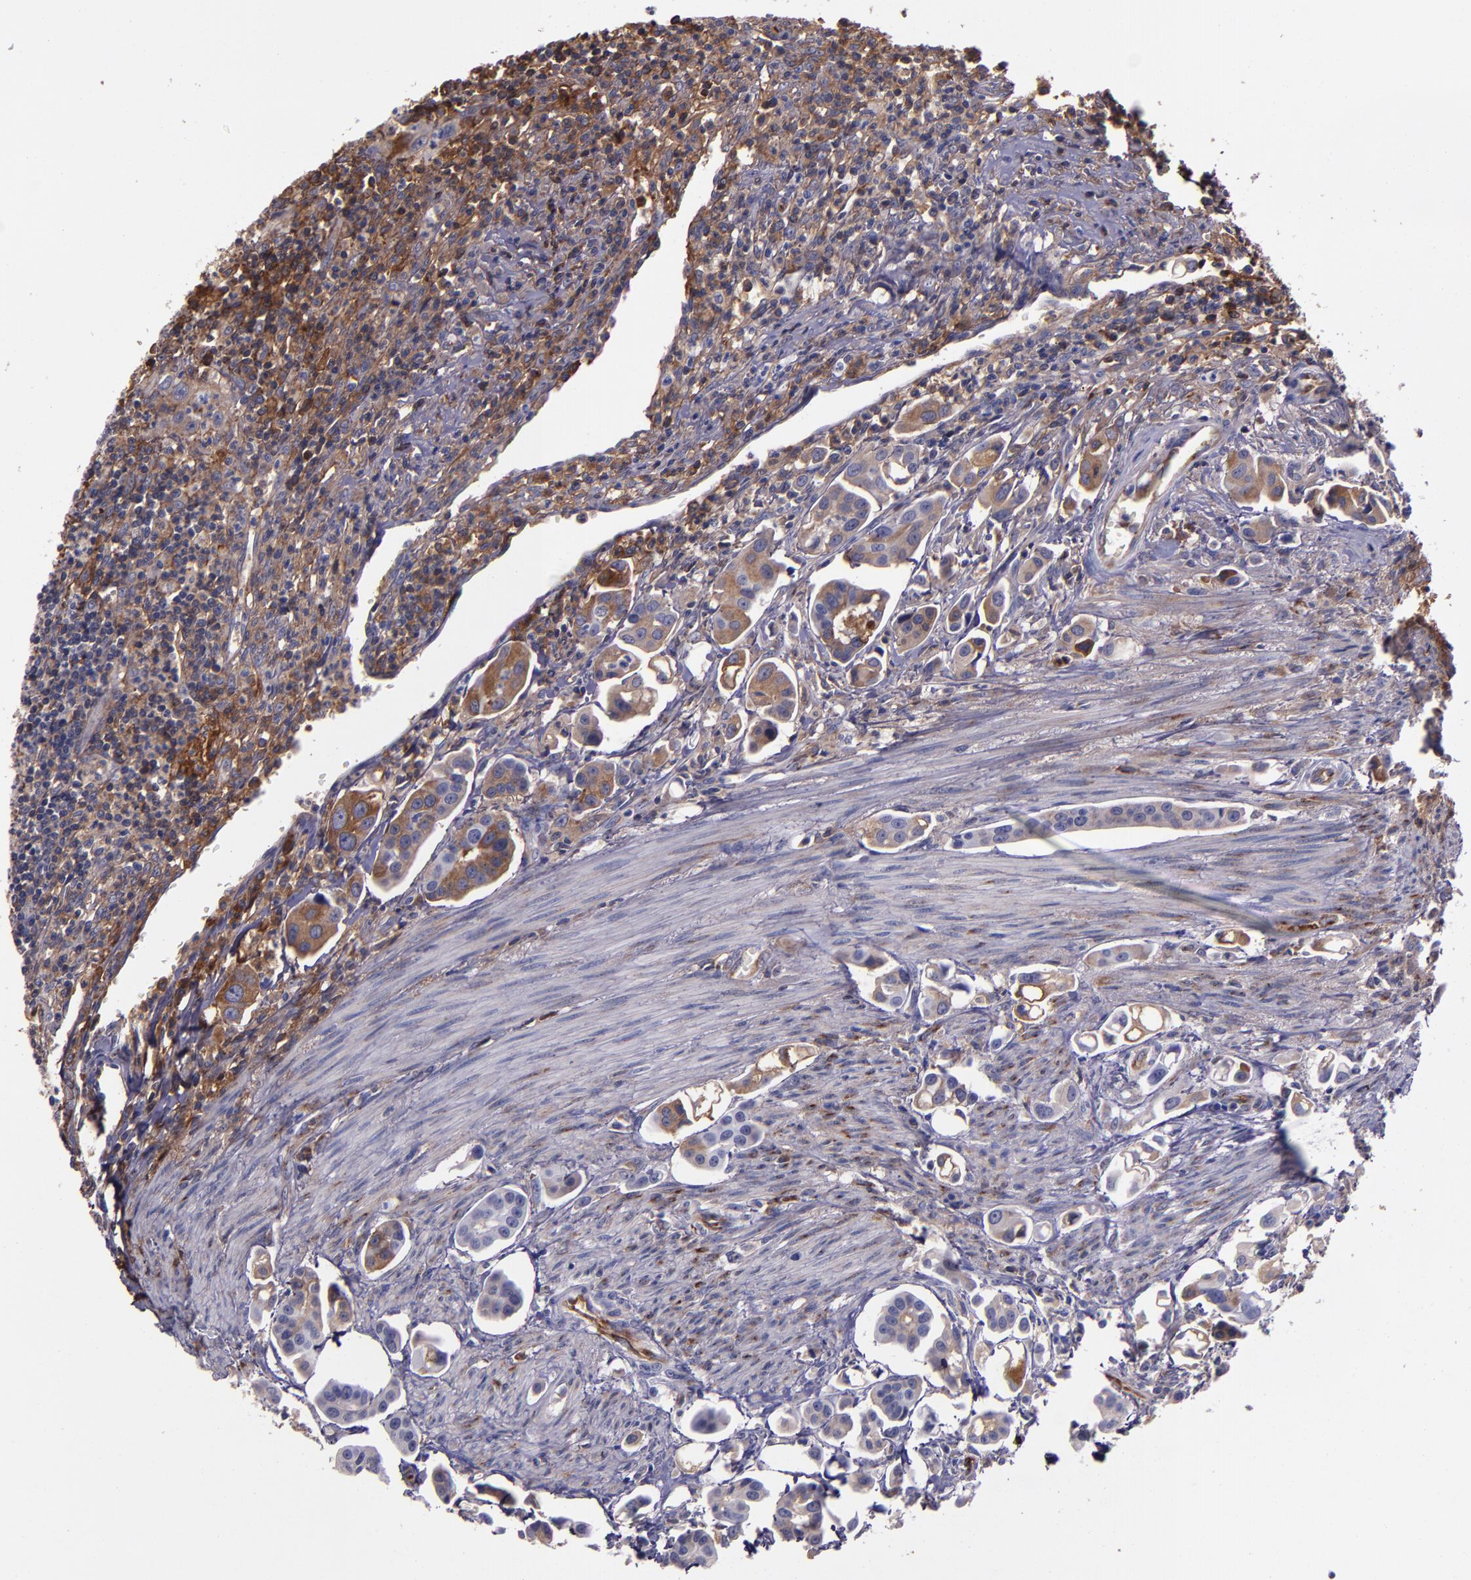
{"staining": {"intensity": "moderate", "quantity": "25%-75%", "location": "cytoplasmic/membranous"}, "tissue": "urothelial cancer", "cell_type": "Tumor cells", "image_type": "cancer", "snomed": [{"axis": "morphology", "description": "Urothelial carcinoma, High grade"}, {"axis": "topography", "description": "Urinary bladder"}], "caption": "Tumor cells demonstrate medium levels of moderate cytoplasmic/membranous positivity in approximately 25%-75% of cells in urothelial cancer. Ihc stains the protein in brown and the nuclei are stained blue.", "gene": "A2M", "patient": {"sex": "male", "age": 66}}